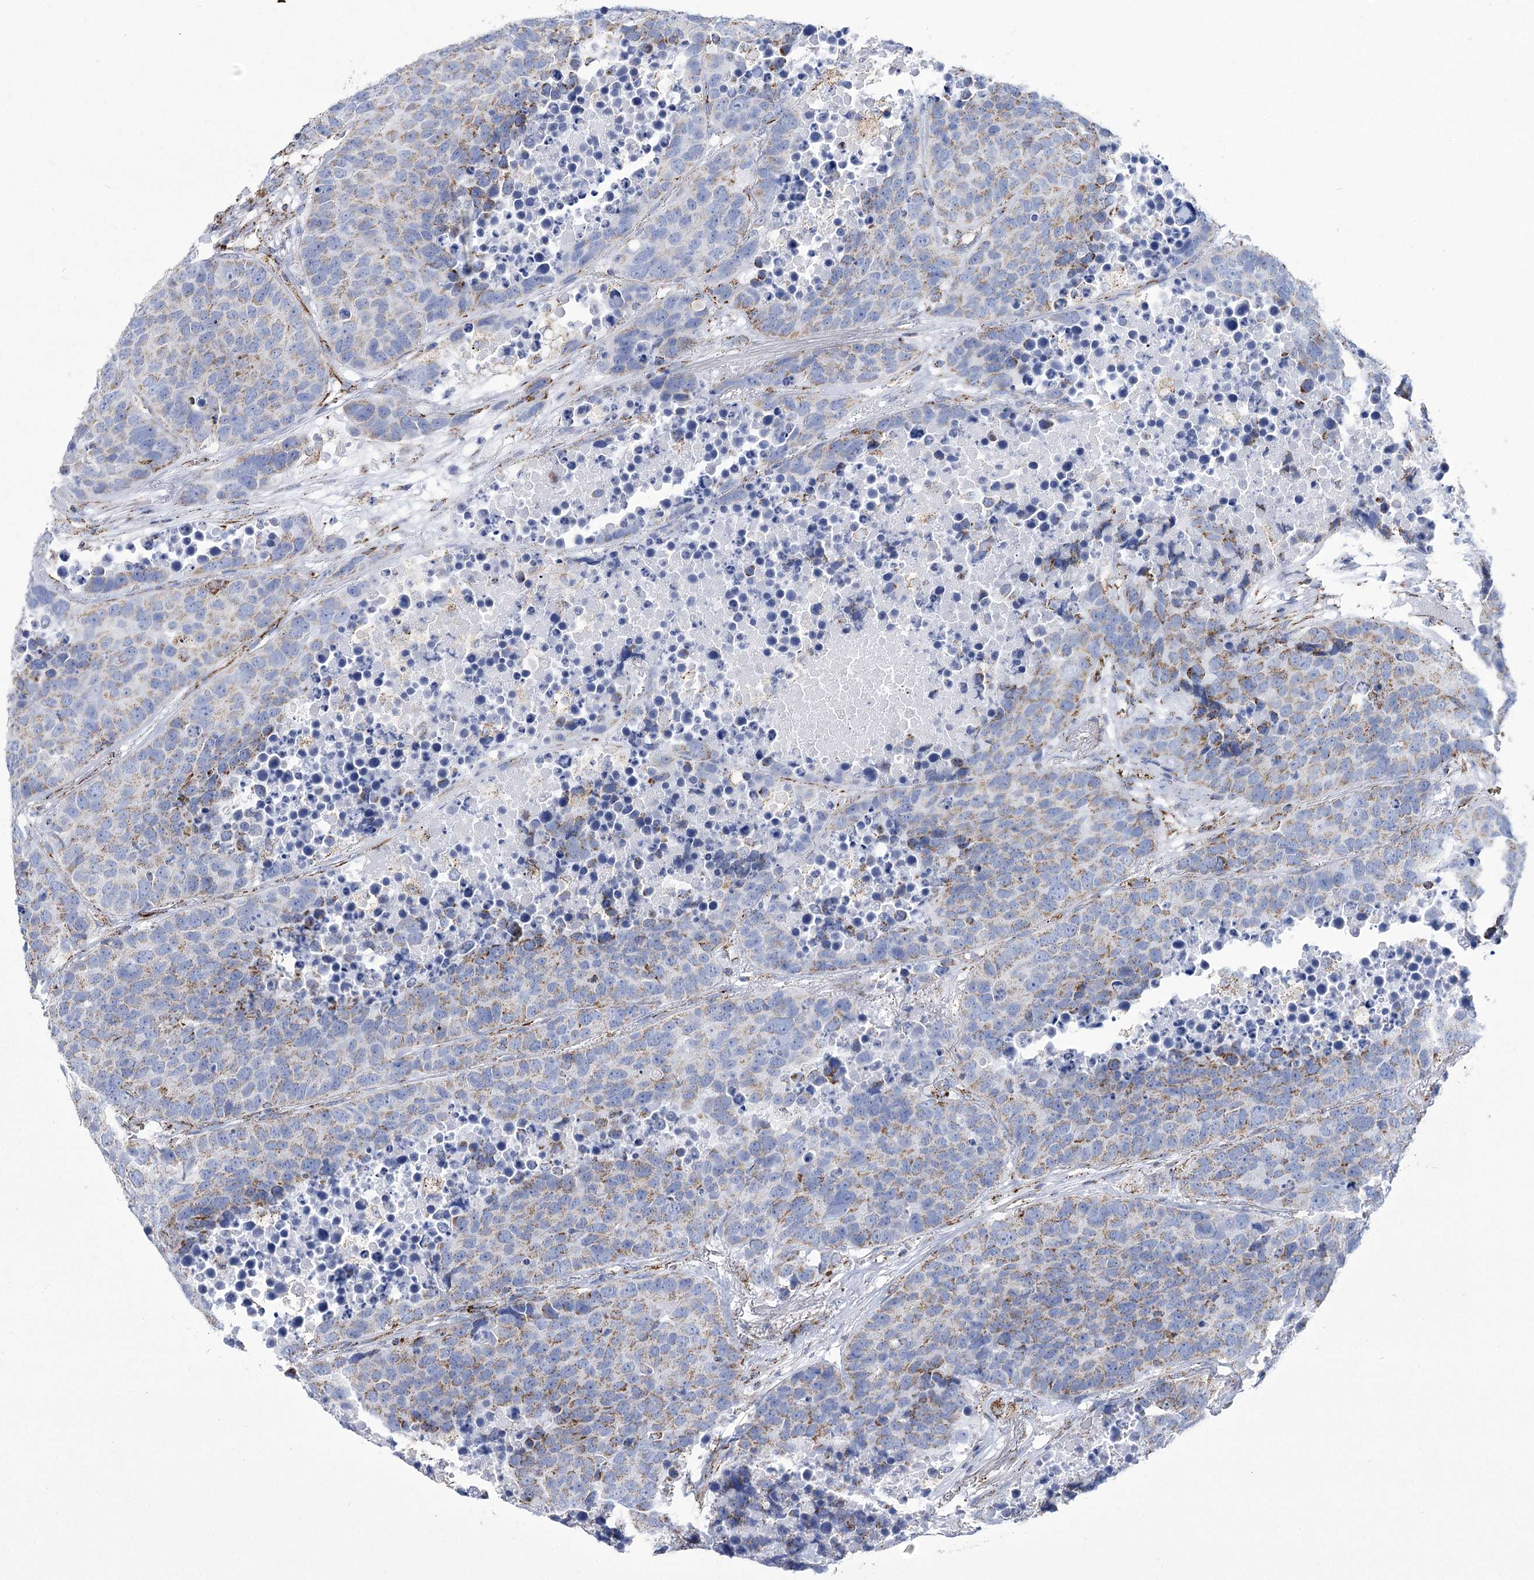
{"staining": {"intensity": "moderate", "quantity": "<25%", "location": "cytoplasmic/membranous"}, "tissue": "carcinoid", "cell_type": "Tumor cells", "image_type": "cancer", "snomed": [{"axis": "morphology", "description": "Carcinoid, malignant, NOS"}, {"axis": "topography", "description": "Lung"}], "caption": "About <25% of tumor cells in malignant carcinoid exhibit moderate cytoplasmic/membranous protein expression as visualized by brown immunohistochemical staining.", "gene": "PDHB", "patient": {"sex": "male", "age": 60}}